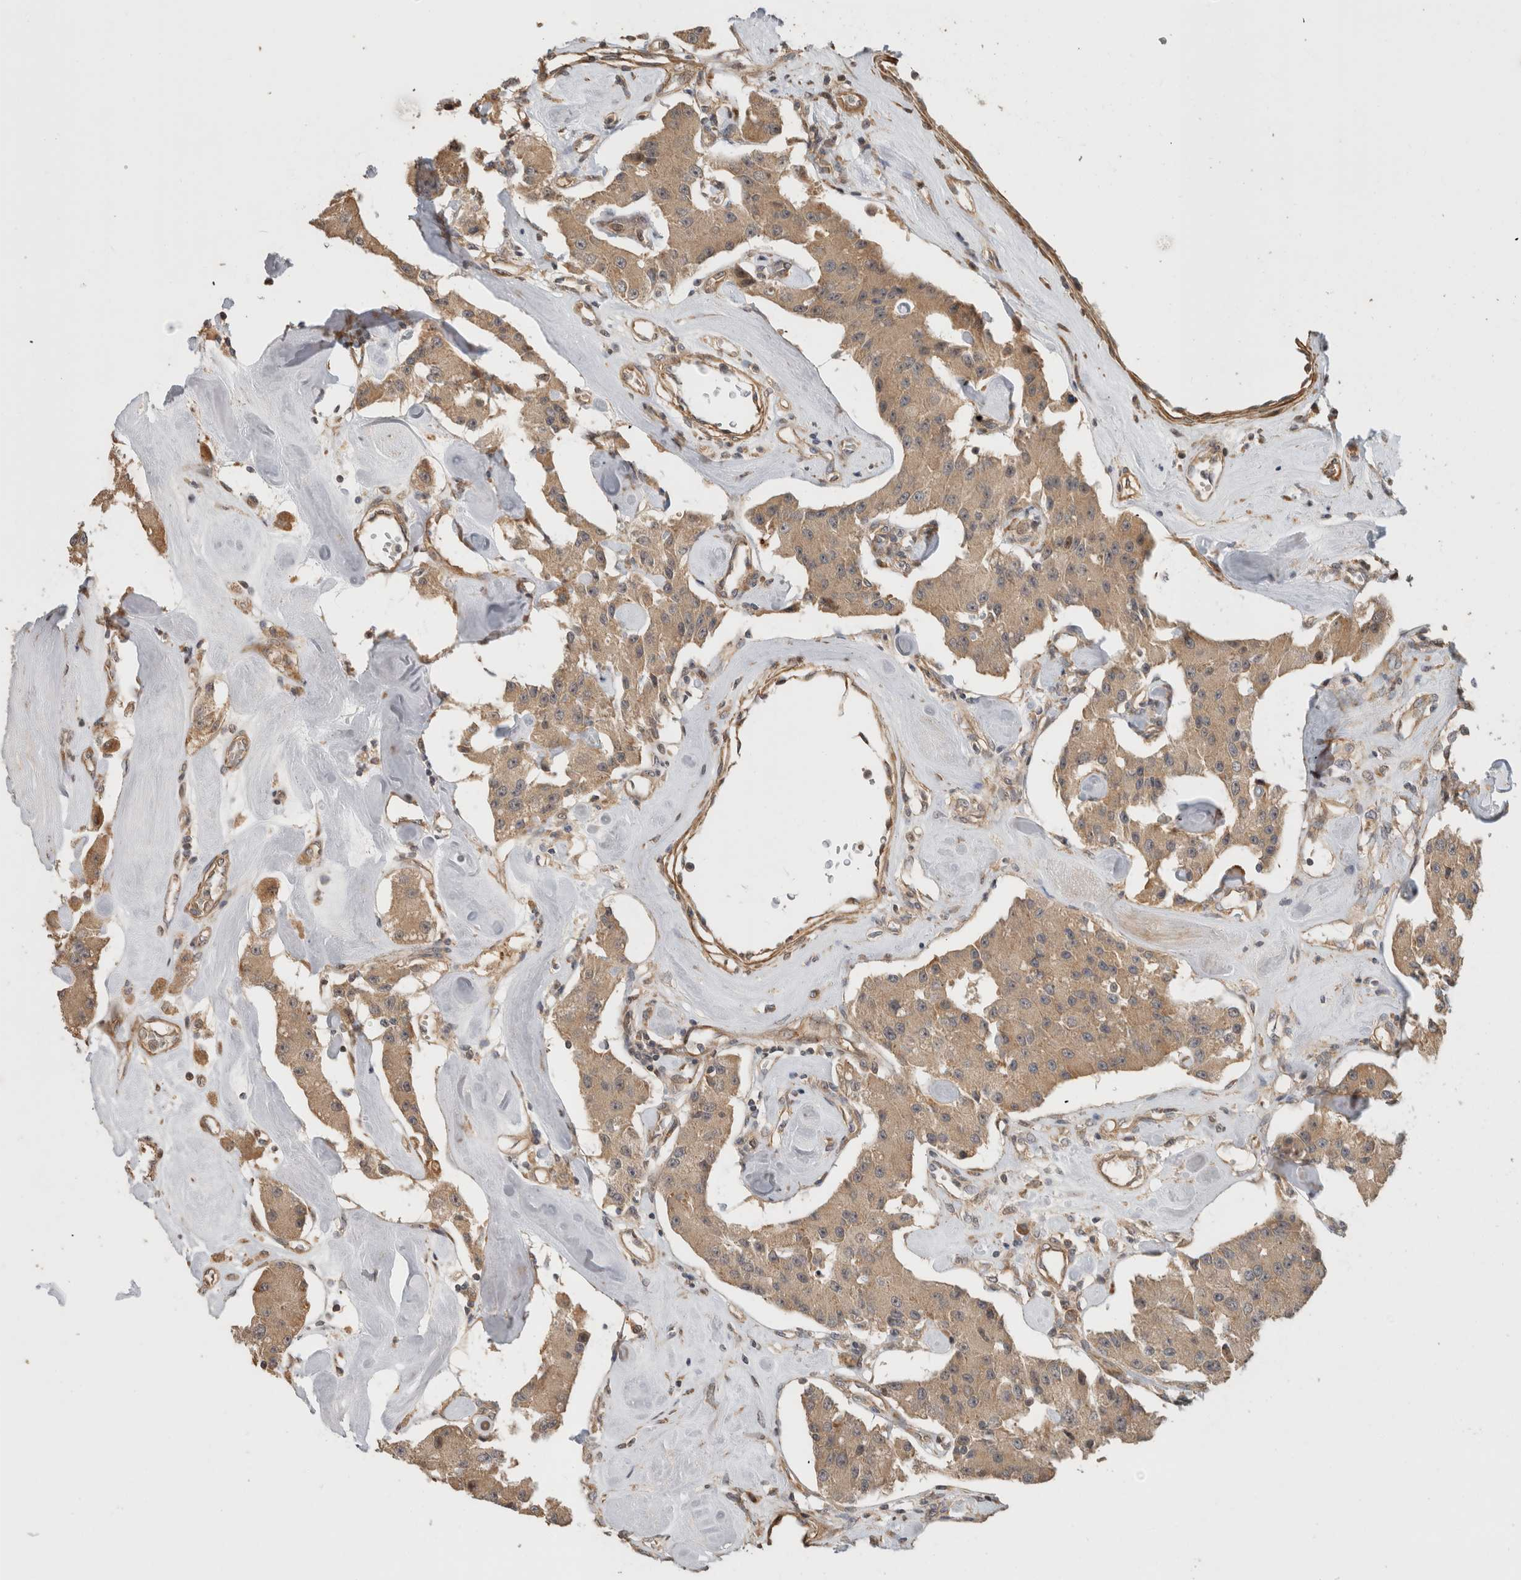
{"staining": {"intensity": "moderate", "quantity": ">75%", "location": "cytoplasmic/membranous"}, "tissue": "carcinoid", "cell_type": "Tumor cells", "image_type": "cancer", "snomed": [{"axis": "morphology", "description": "Carcinoid, malignant, NOS"}, {"axis": "topography", "description": "Pancreas"}], "caption": "Human carcinoid (malignant) stained with a protein marker shows moderate staining in tumor cells.", "gene": "PCDHB15", "patient": {"sex": "male", "age": 41}}